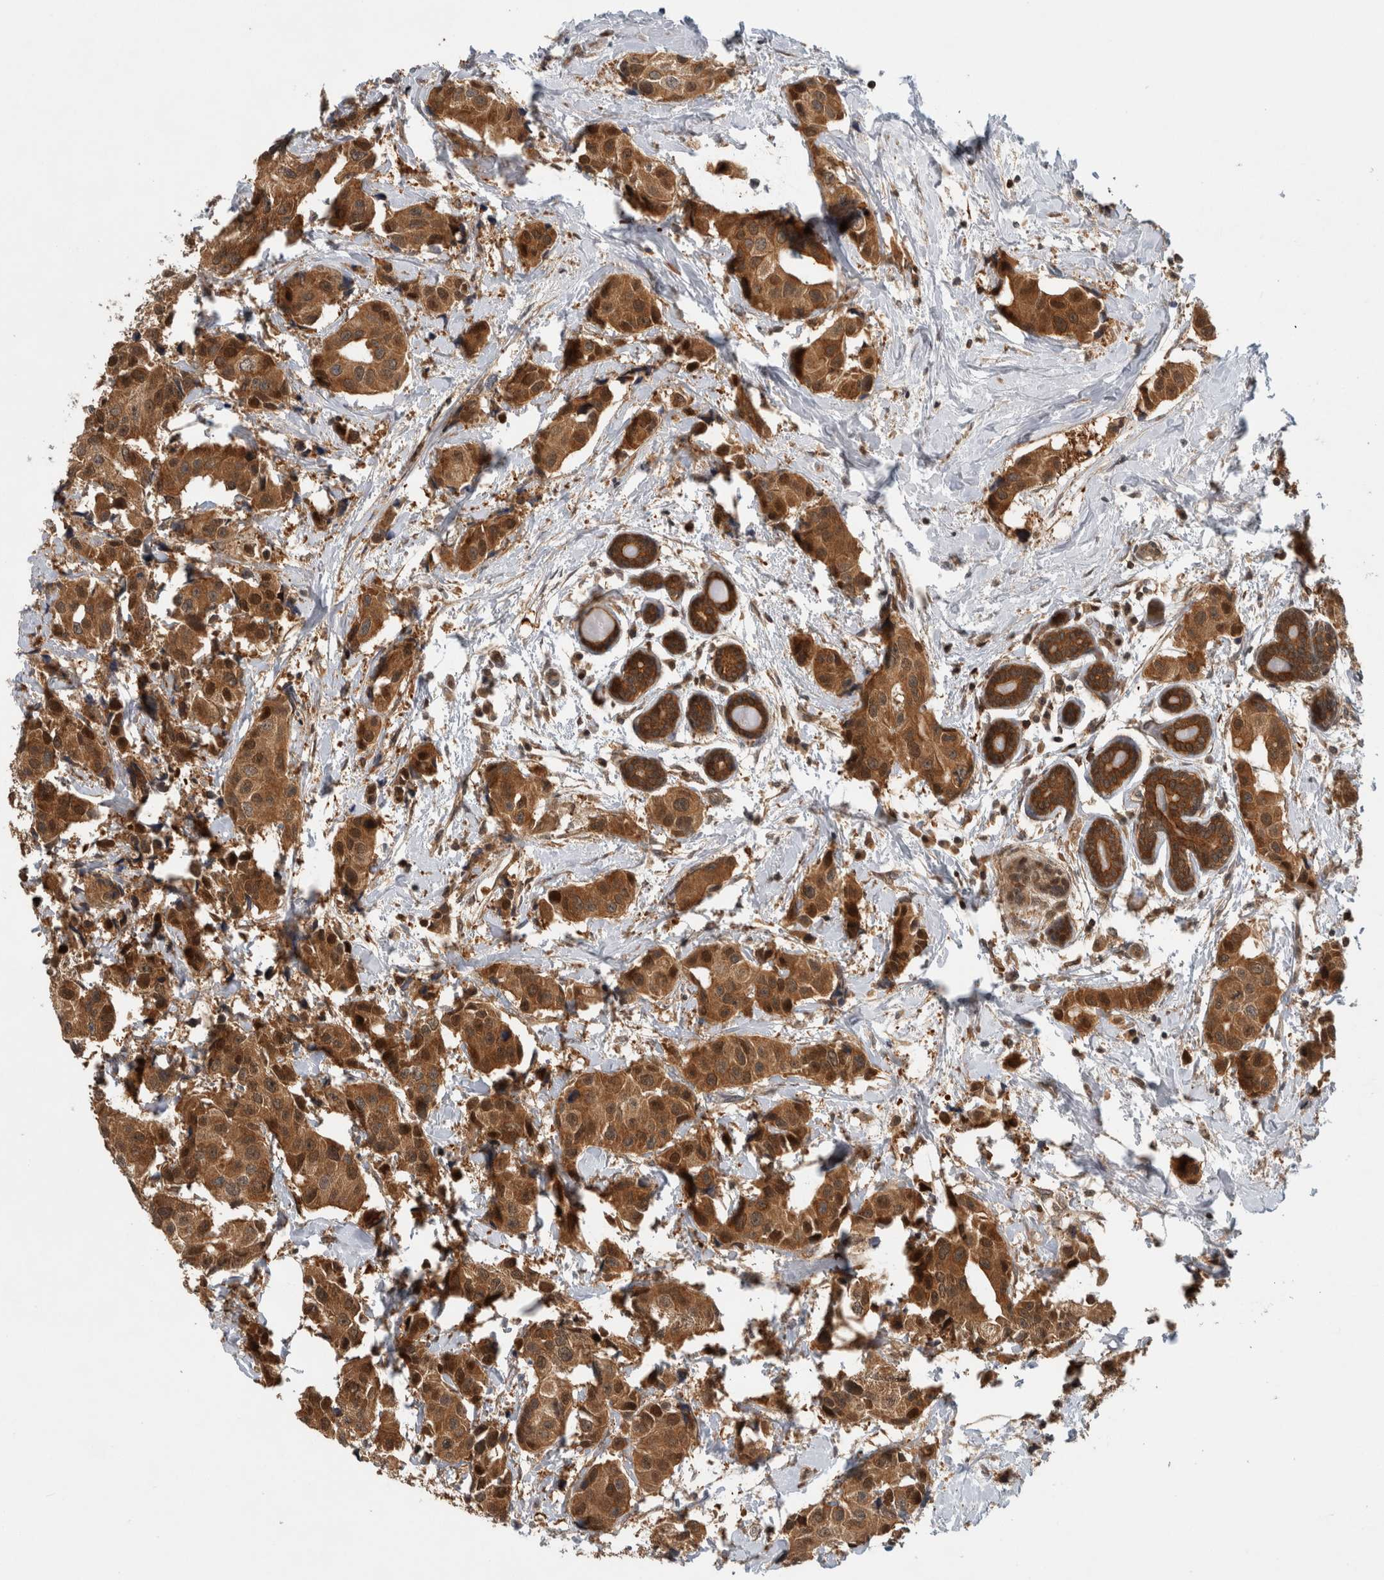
{"staining": {"intensity": "moderate", "quantity": ">75%", "location": "cytoplasmic/membranous,nuclear"}, "tissue": "breast cancer", "cell_type": "Tumor cells", "image_type": "cancer", "snomed": [{"axis": "morphology", "description": "Normal tissue, NOS"}, {"axis": "morphology", "description": "Duct carcinoma"}, {"axis": "topography", "description": "Breast"}], "caption": "Immunohistochemistry (DAB) staining of breast infiltrating ductal carcinoma exhibits moderate cytoplasmic/membranous and nuclear protein positivity in approximately >75% of tumor cells.", "gene": "ASTN2", "patient": {"sex": "female", "age": 39}}